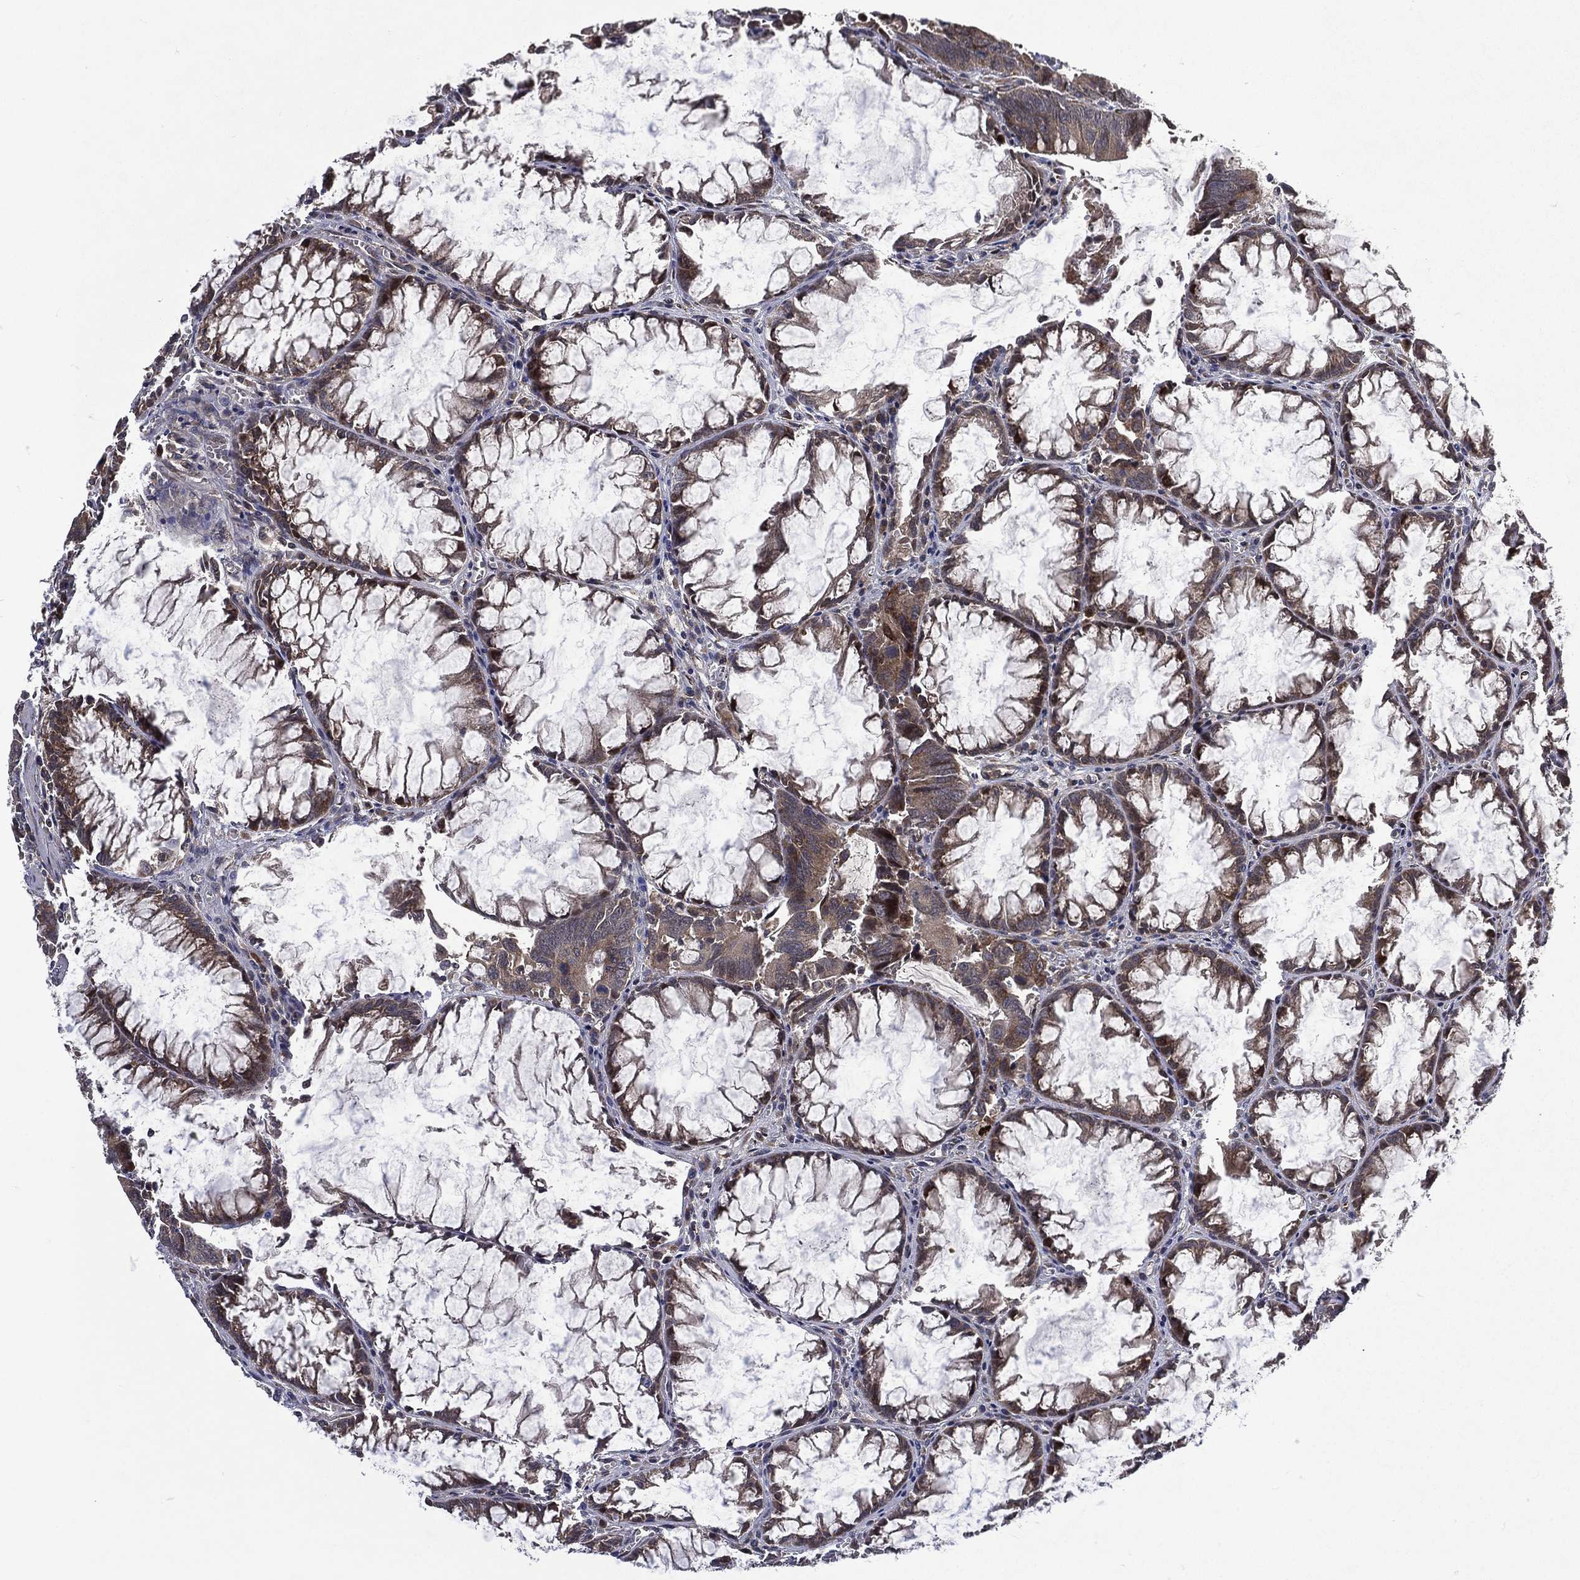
{"staining": {"intensity": "moderate", "quantity": "25%-75%", "location": "cytoplasmic/membranous"}, "tissue": "colorectal cancer", "cell_type": "Tumor cells", "image_type": "cancer", "snomed": [{"axis": "morphology", "description": "Adenocarcinoma, NOS"}, {"axis": "topography", "description": "Rectum"}], "caption": "Immunohistochemical staining of colorectal cancer demonstrates moderate cytoplasmic/membranous protein staining in about 25%-75% of tumor cells.", "gene": "RAB11FIP4", "patient": {"sex": "male", "age": 67}}